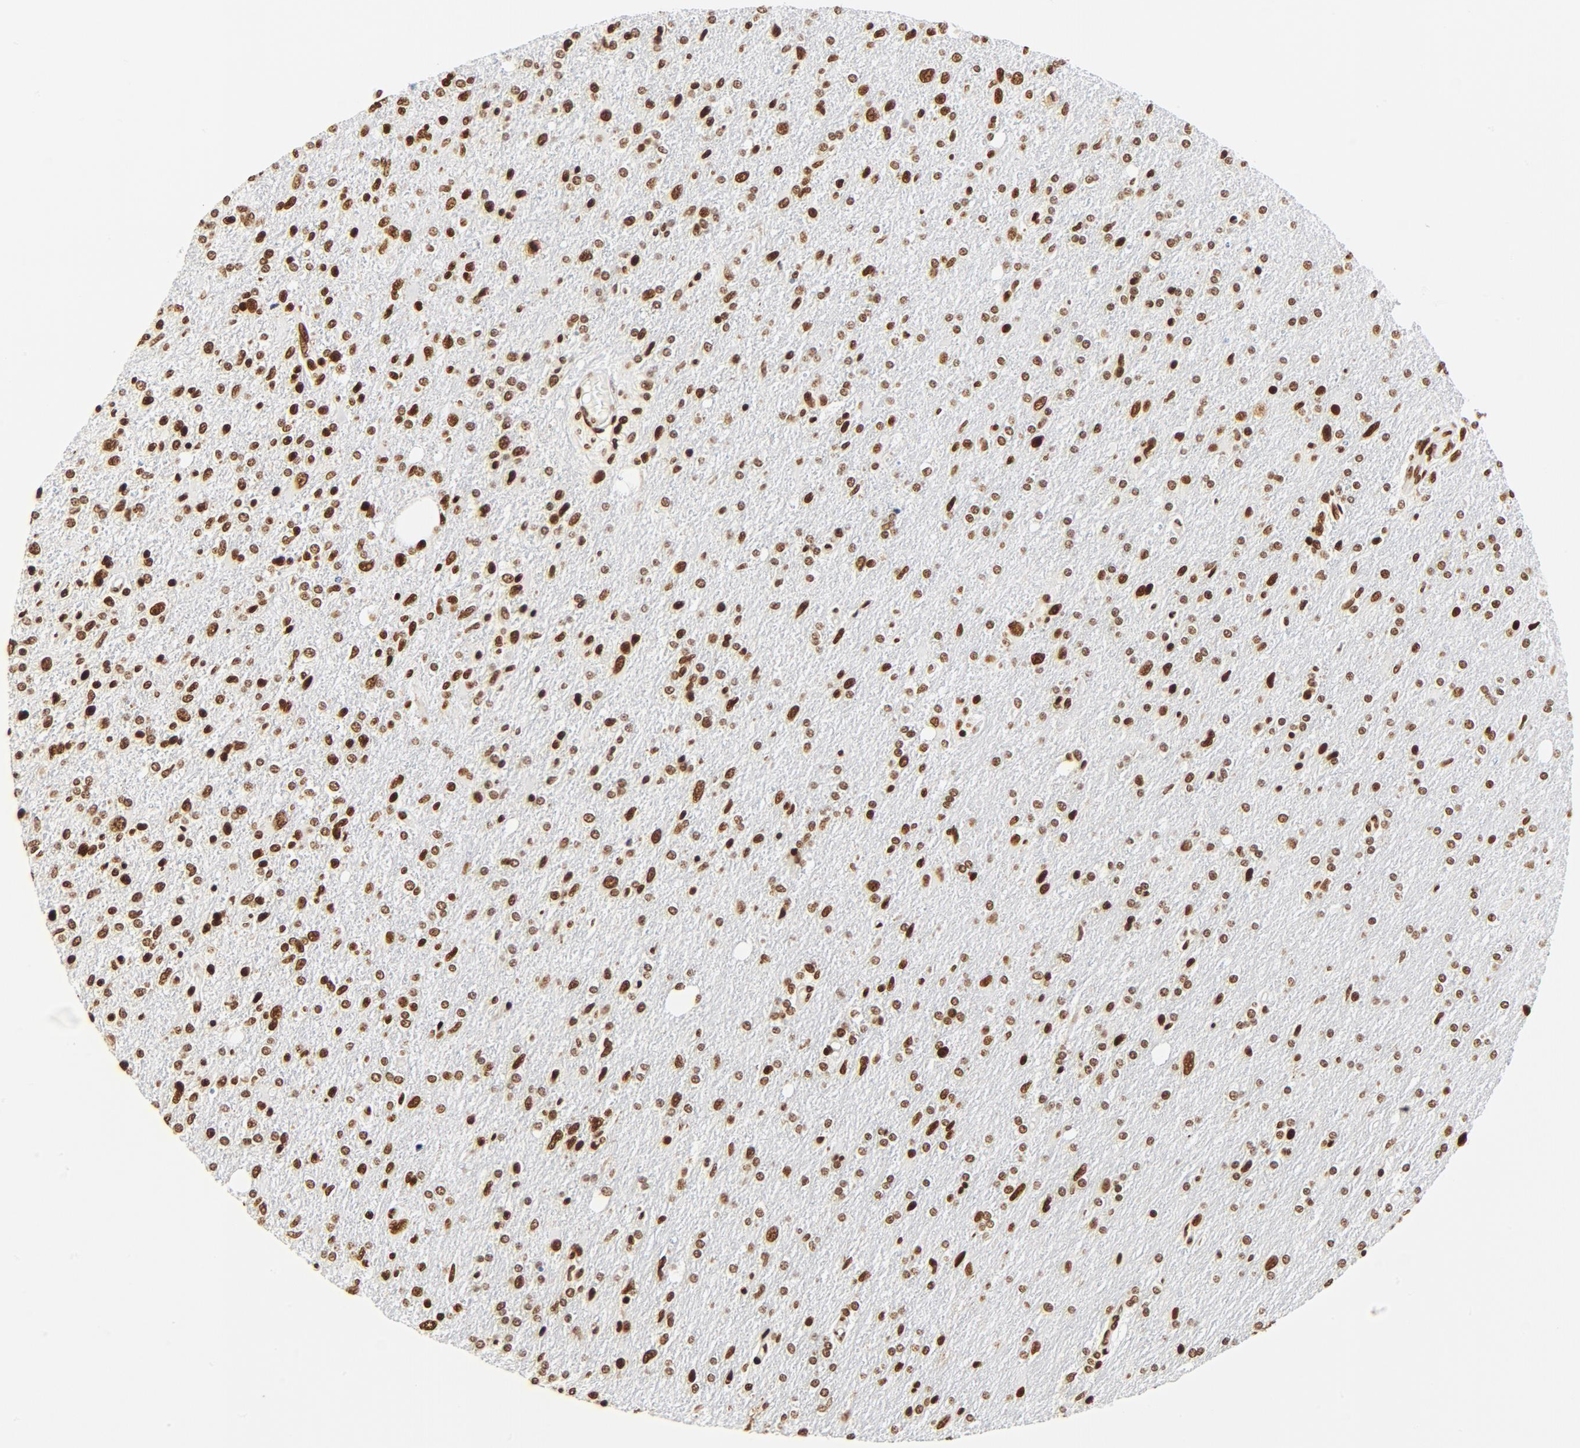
{"staining": {"intensity": "strong", "quantity": ">75%", "location": "nuclear"}, "tissue": "glioma", "cell_type": "Tumor cells", "image_type": "cancer", "snomed": [{"axis": "morphology", "description": "Glioma, malignant, High grade"}, {"axis": "topography", "description": "Cerebral cortex"}], "caption": "This micrograph reveals immunohistochemistry staining of glioma, with high strong nuclear staining in approximately >75% of tumor cells.", "gene": "CTBP1", "patient": {"sex": "male", "age": 76}}